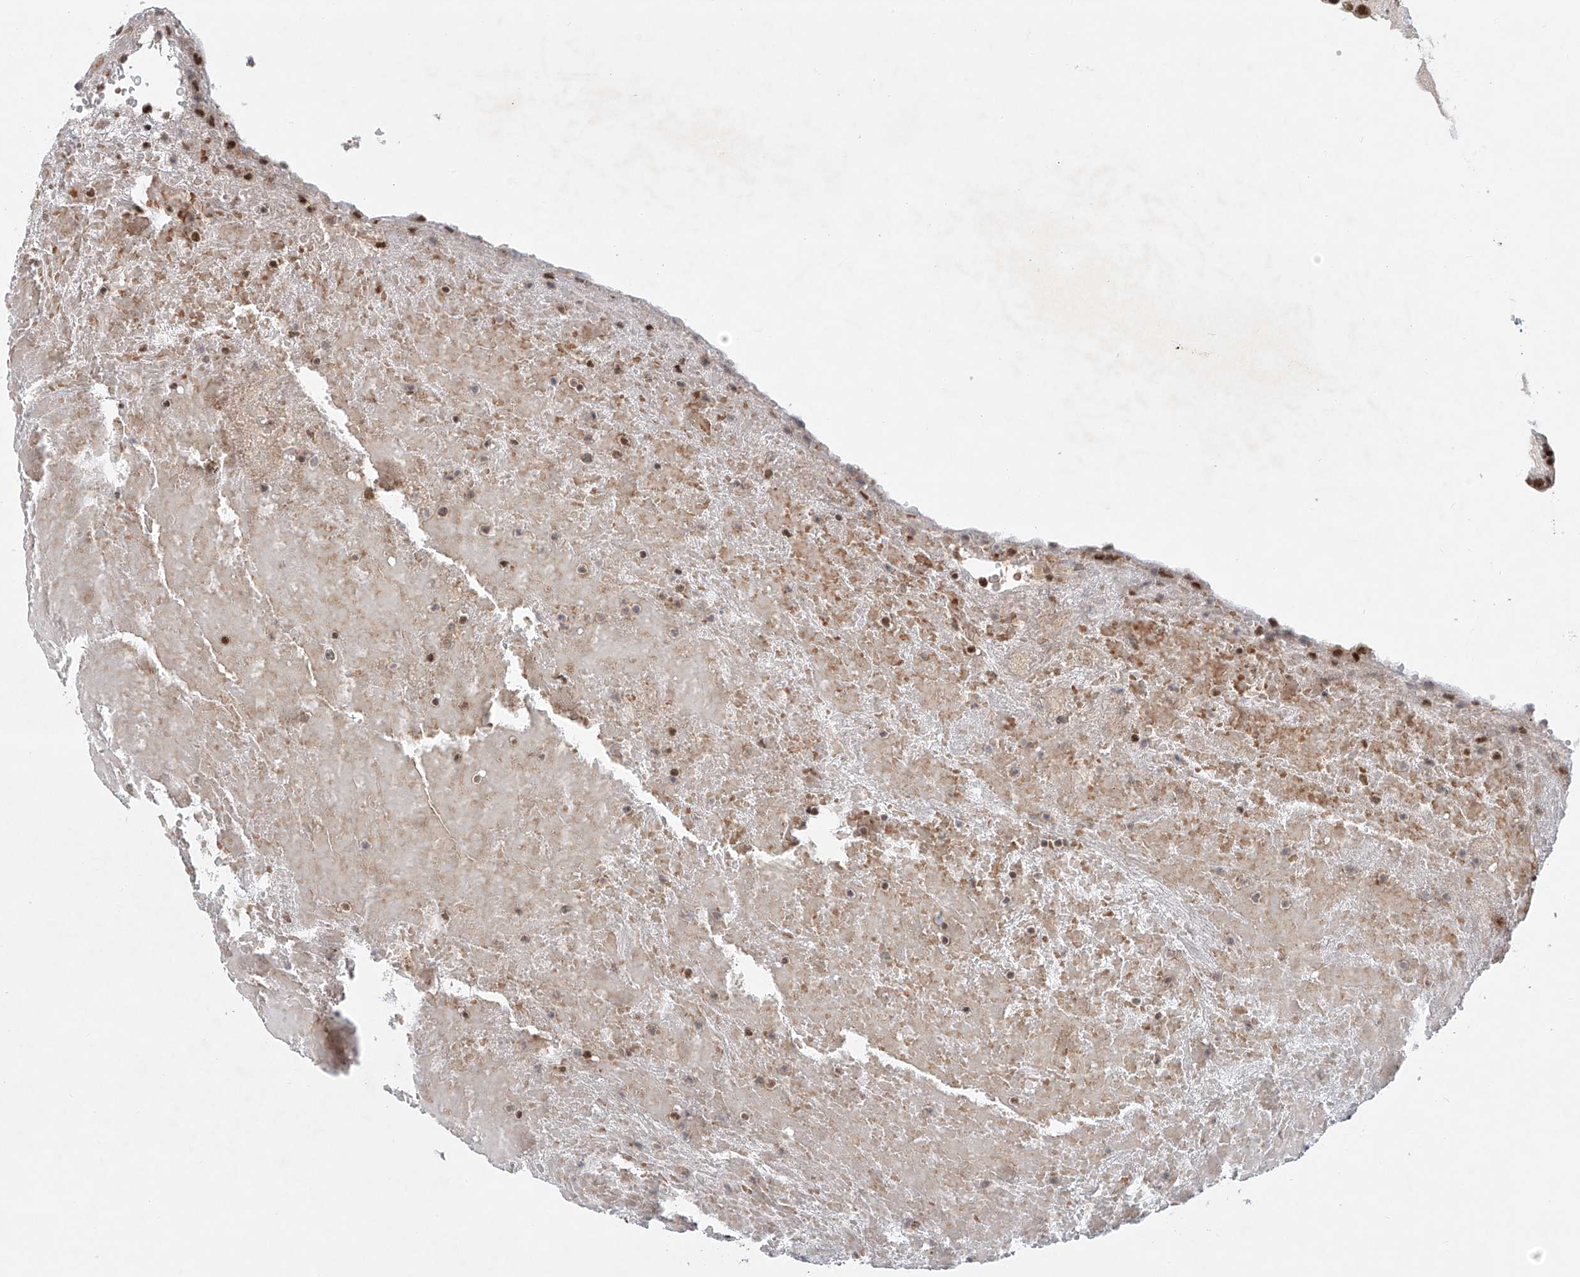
{"staining": {"intensity": "strong", "quantity": ">75%", "location": "nuclear"}, "tissue": "thyroid cancer", "cell_type": "Tumor cells", "image_type": "cancer", "snomed": [{"axis": "morphology", "description": "Papillary adenocarcinoma, NOS"}, {"axis": "topography", "description": "Thyroid gland"}], "caption": "The photomicrograph shows a brown stain indicating the presence of a protein in the nuclear of tumor cells in thyroid cancer (papillary adenocarcinoma).", "gene": "ZNF470", "patient": {"sex": "male", "age": 77}}